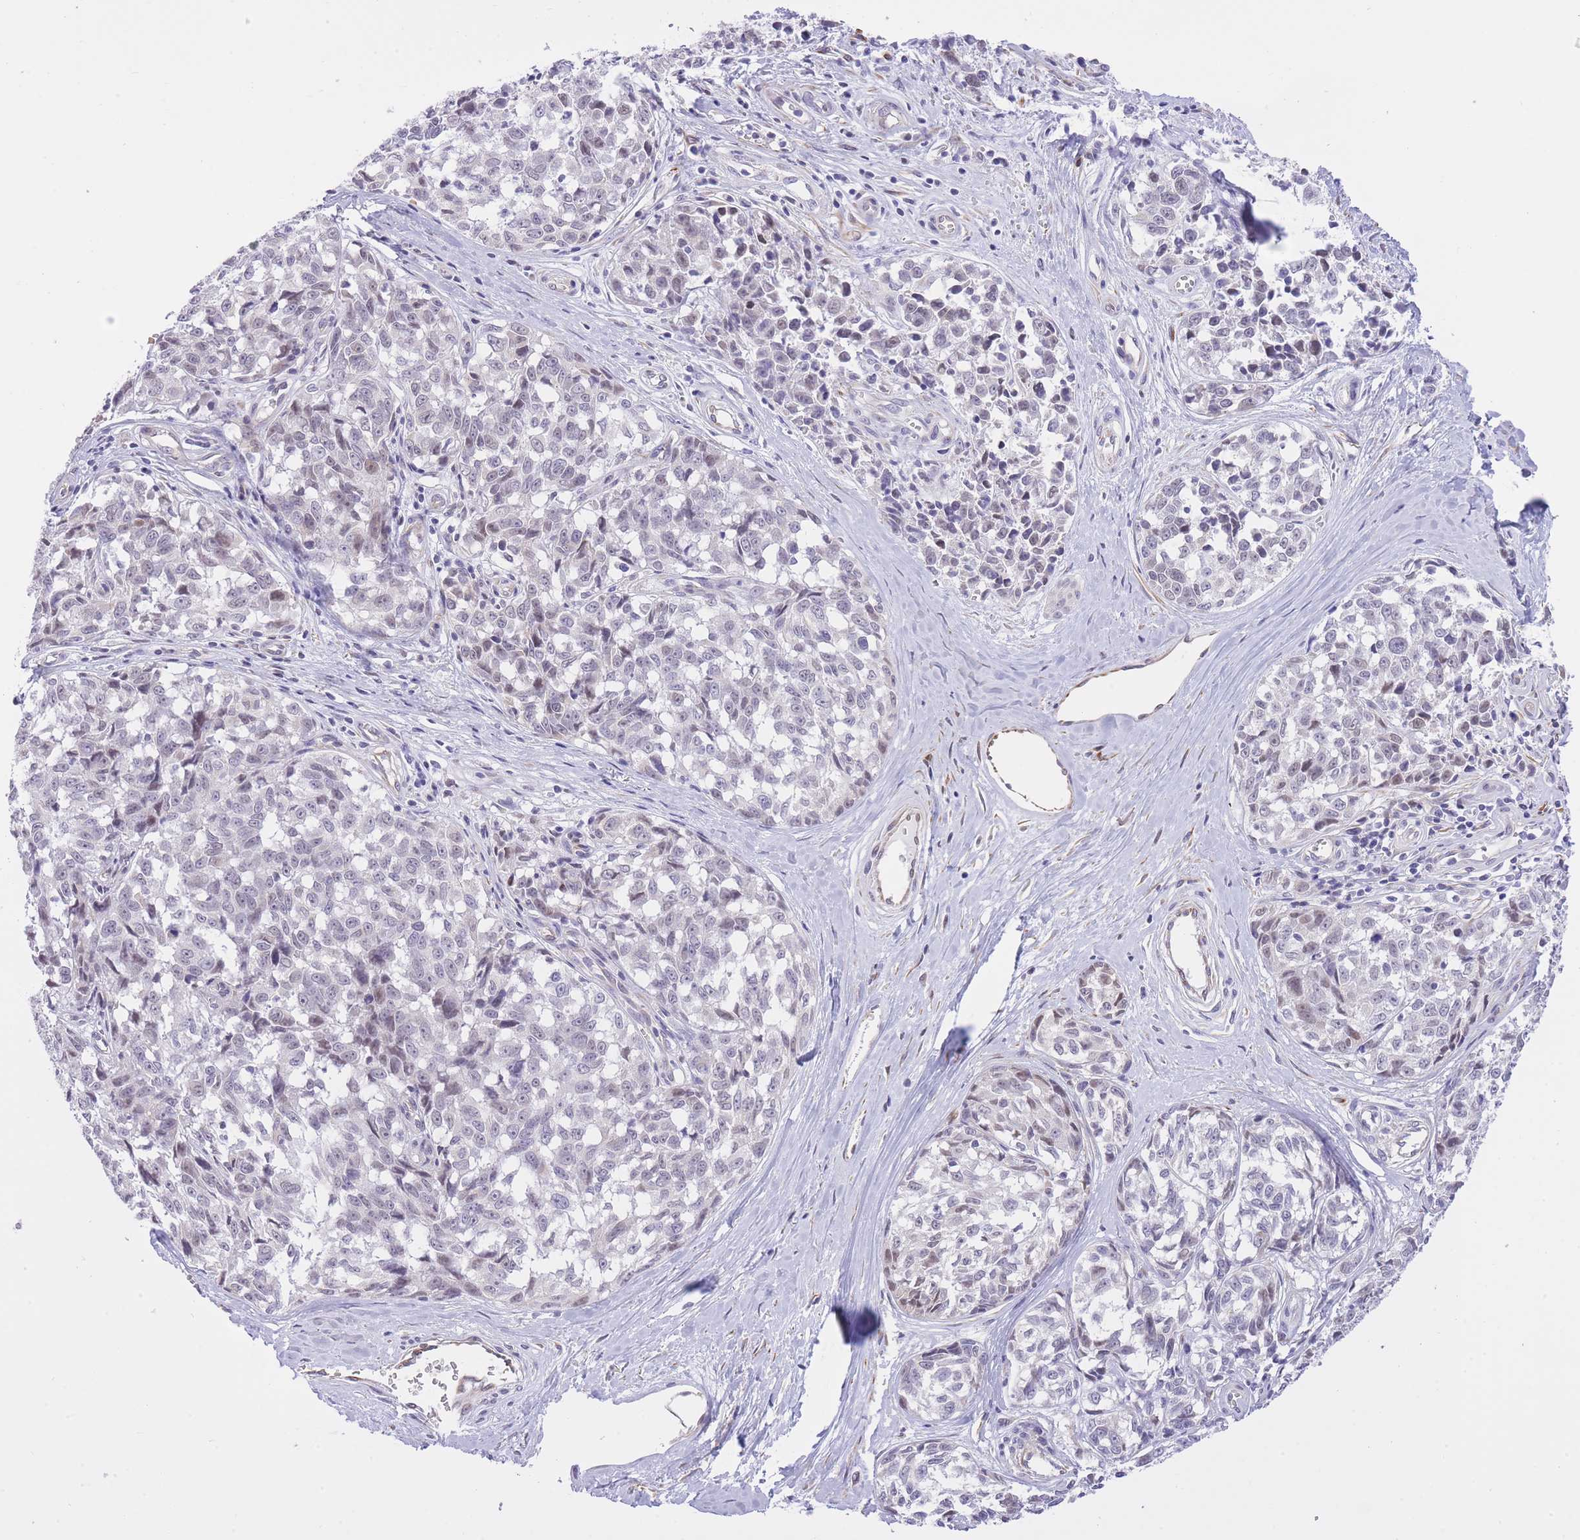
{"staining": {"intensity": "weak", "quantity": "<25%", "location": "nuclear"}, "tissue": "melanoma", "cell_type": "Tumor cells", "image_type": "cancer", "snomed": [{"axis": "morphology", "description": "Normal tissue, NOS"}, {"axis": "morphology", "description": "Malignant melanoma, NOS"}, {"axis": "topography", "description": "Skin"}], "caption": "This is an immunohistochemistry (IHC) histopathology image of malignant melanoma. There is no staining in tumor cells.", "gene": "MEIOSIN", "patient": {"sex": "female", "age": 64}}